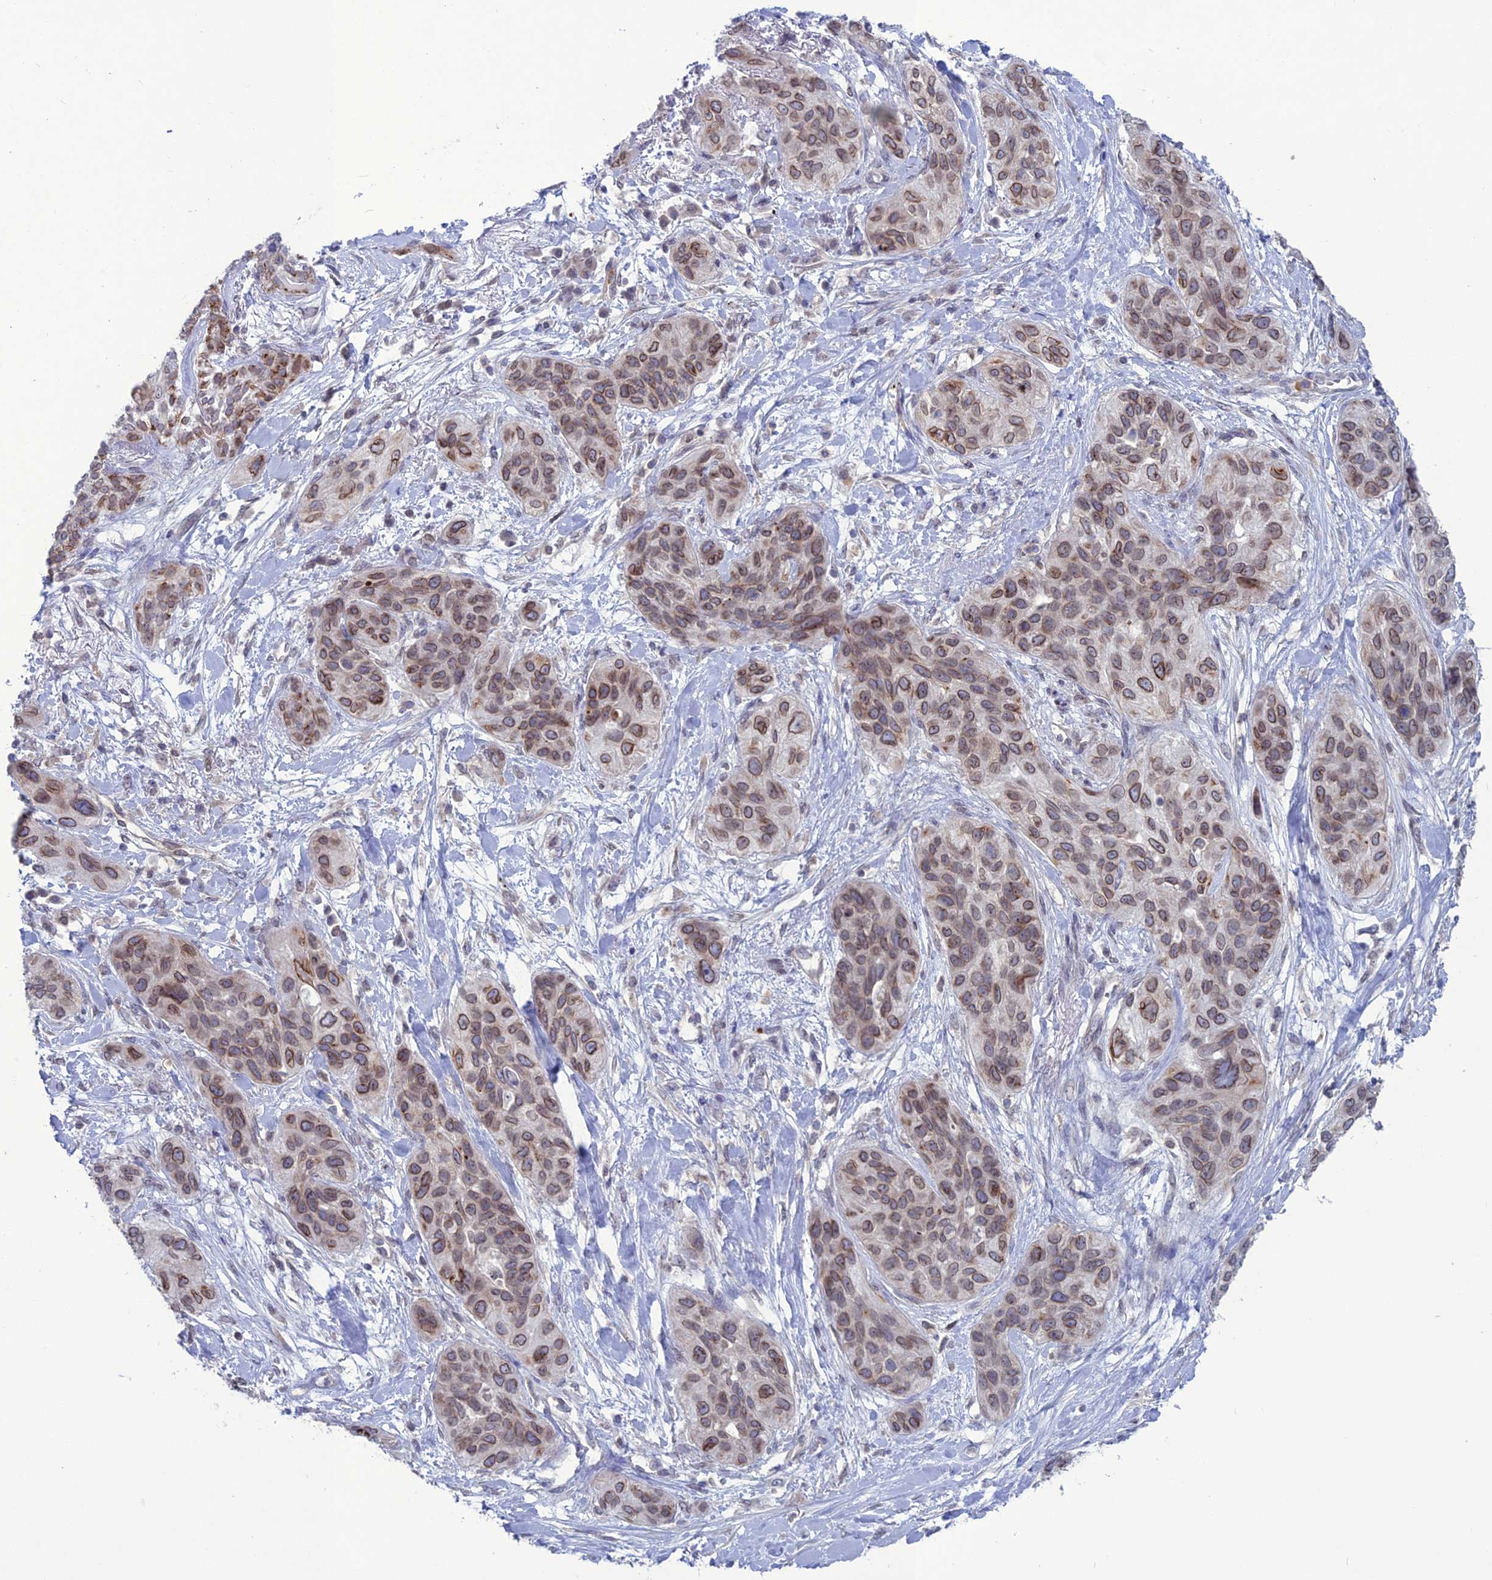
{"staining": {"intensity": "moderate", "quantity": ">75%", "location": "cytoplasmic/membranous,nuclear"}, "tissue": "lung cancer", "cell_type": "Tumor cells", "image_type": "cancer", "snomed": [{"axis": "morphology", "description": "Squamous cell carcinoma, NOS"}, {"axis": "topography", "description": "Lung"}], "caption": "The image exhibits staining of squamous cell carcinoma (lung), revealing moderate cytoplasmic/membranous and nuclear protein expression (brown color) within tumor cells. The staining was performed using DAB (3,3'-diaminobenzidine) to visualize the protein expression in brown, while the nuclei were stained in blue with hematoxylin (Magnification: 20x).", "gene": "WDR46", "patient": {"sex": "female", "age": 70}}